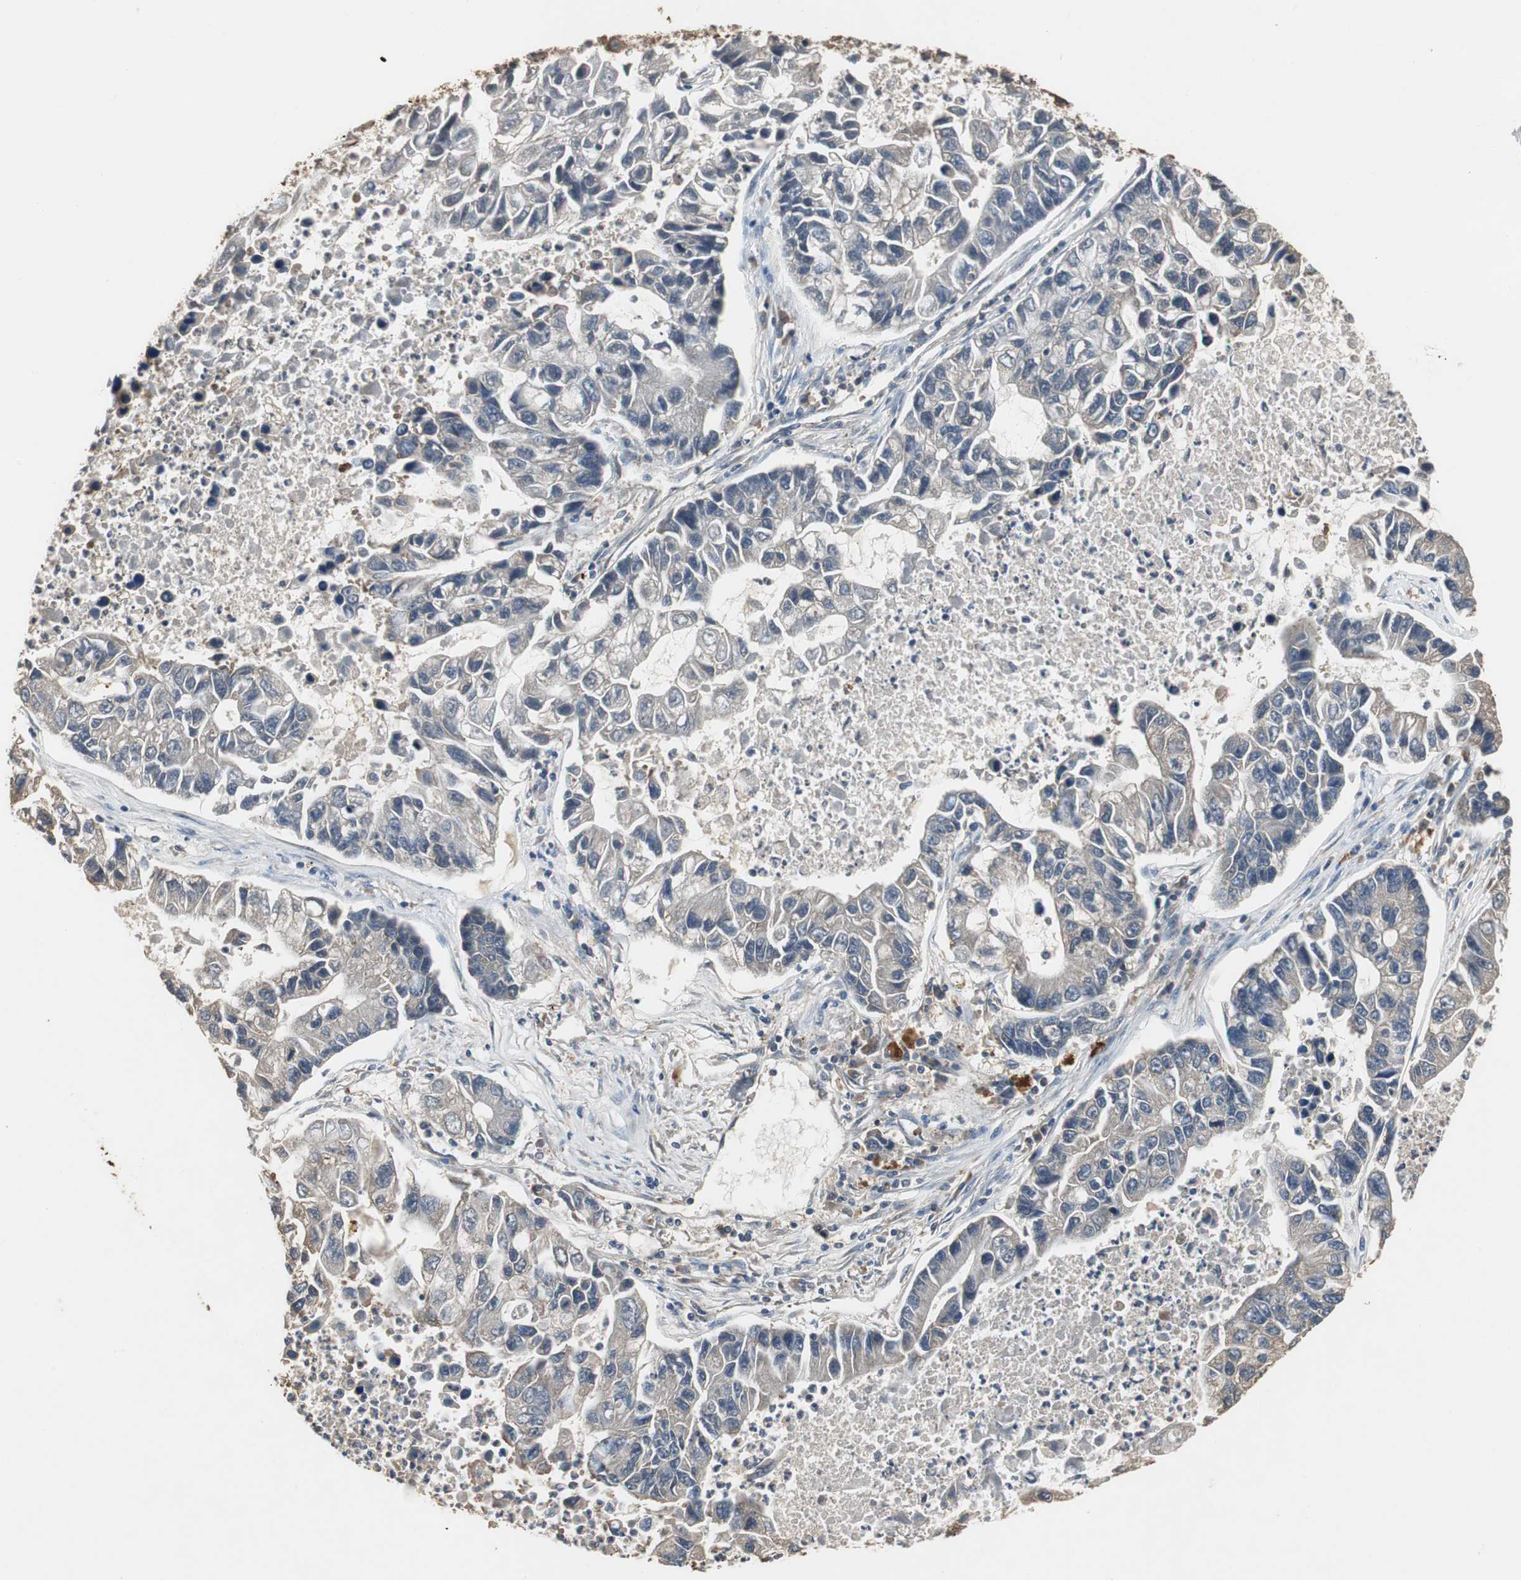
{"staining": {"intensity": "negative", "quantity": "none", "location": "none"}, "tissue": "lung cancer", "cell_type": "Tumor cells", "image_type": "cancer", "snomed": [{"axis": "morphology", "description": "Adenocarcinoma, NOS"}, {"axis": "topography", "description": "Lung"}], "caption": "A micrograph of human lung cancer is negative for staining in tumor cells. Nuclei are stained in blue.", "gene": "TNFRSF14", "patient": {"sex": "female", "age": 51}}